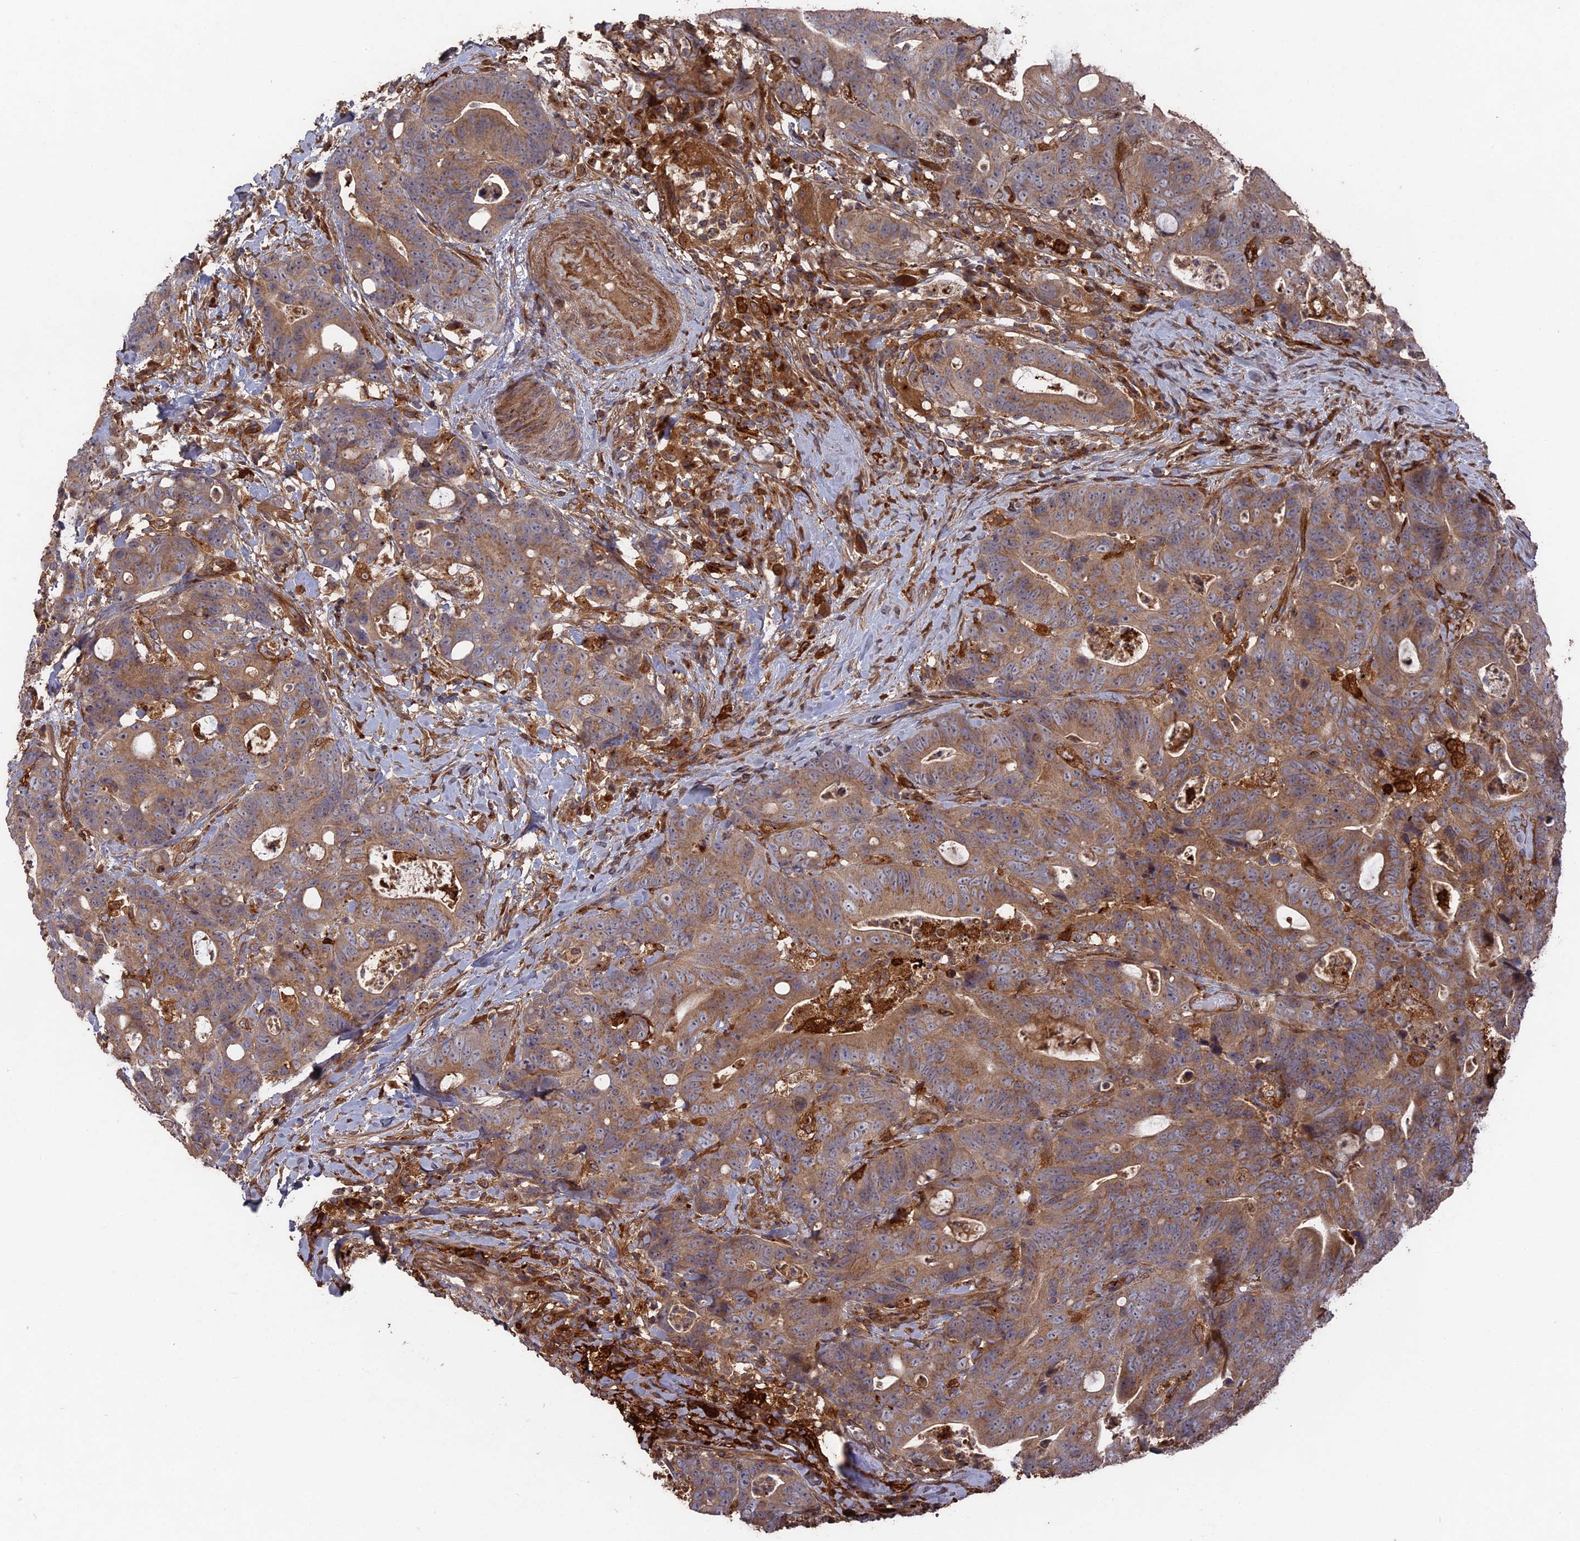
{"staining": {"intensity": "moderate", "quantity": ">75%", "location": "cytoplasmic/membranous"}, "tissue": "colorectal cancer", "cell_type": "Tumor cells", "image_type": "cancer", "snomed": [{"axis": "morphology", "description": "Adenocarcinoma, NOS"}, {"axis": "topography", "description": "Colon"}], "caption": "Colorectal adenocarcinoma was stained to show a protein in brown. There is medium levels of moderate cytoplasmic/membranous expression in approximately >75% of tumor cells.", "gene": "DEF8", "patient": {"sex": "female", "age": 82}}